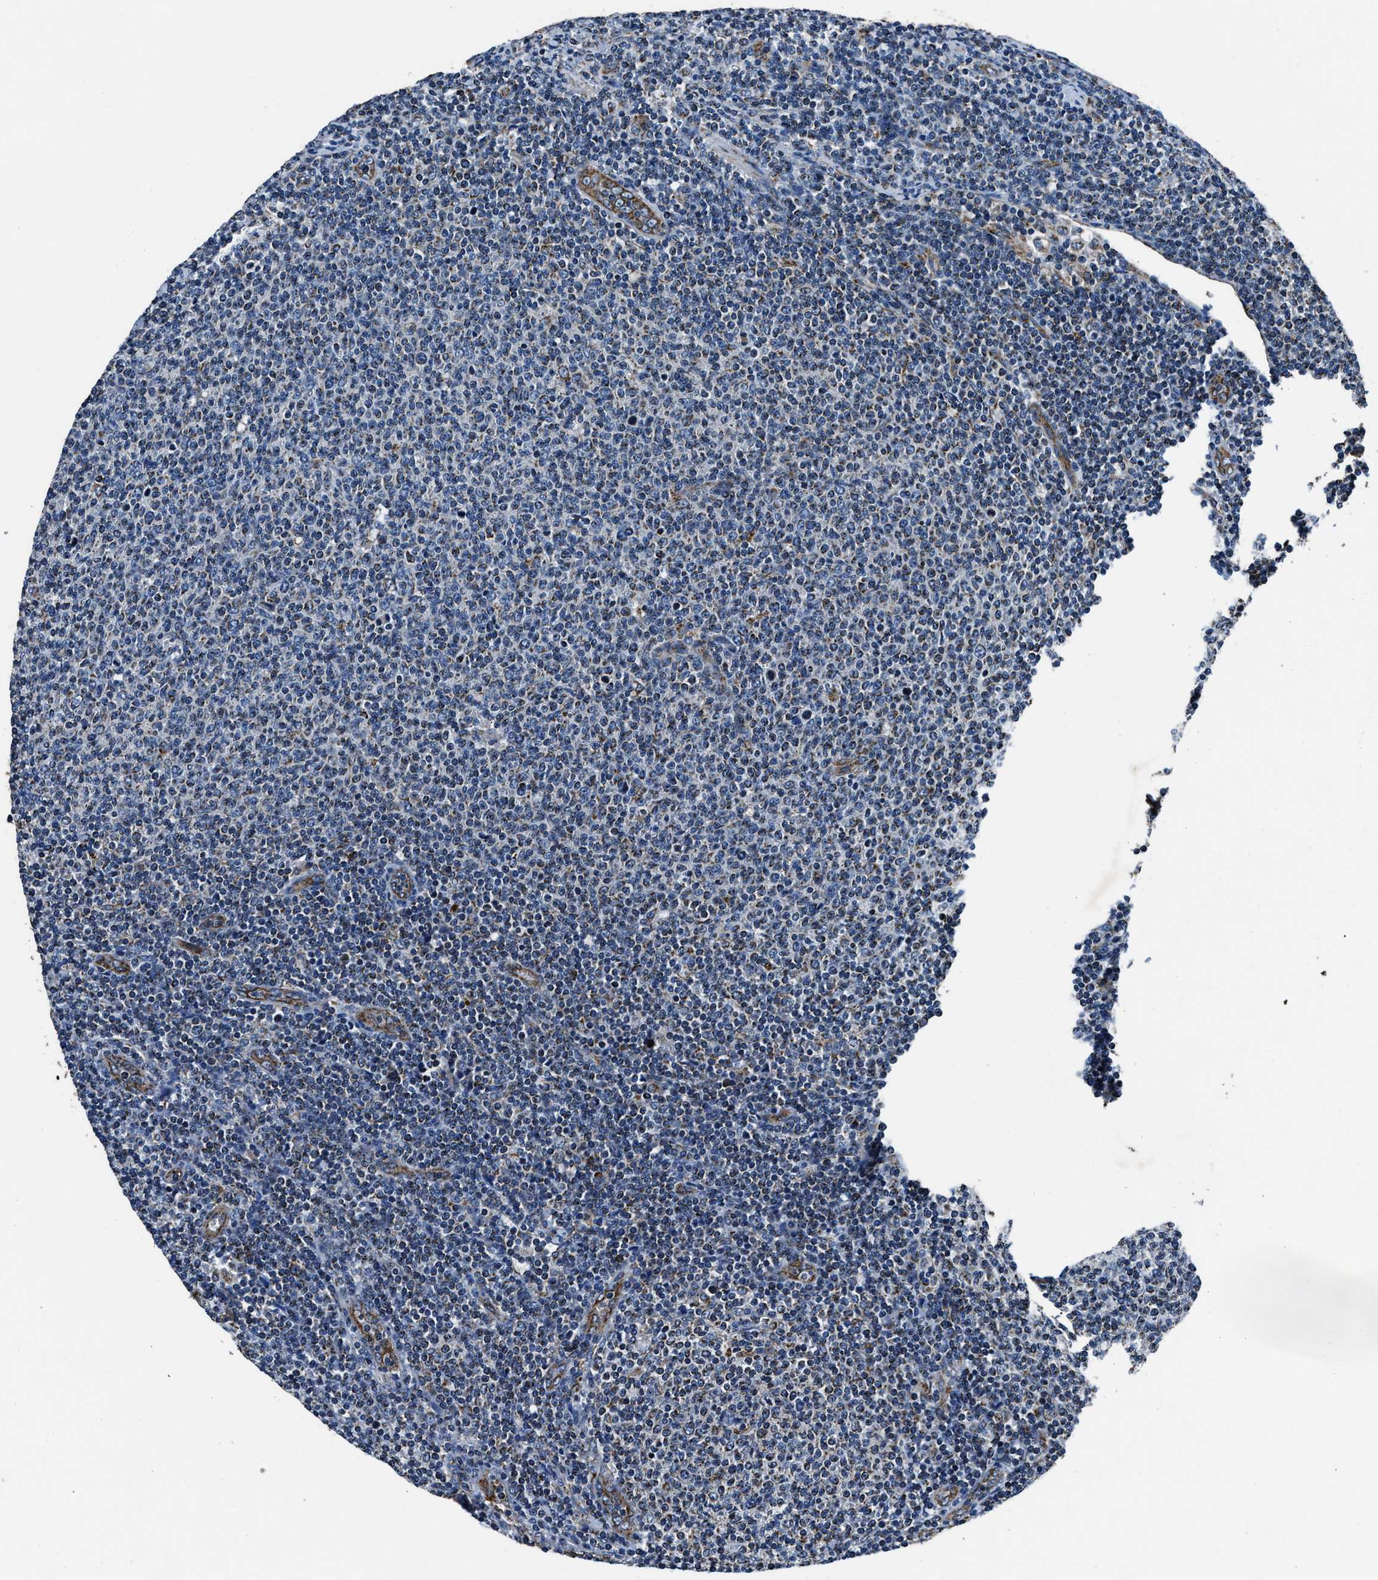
{"staining": {"intensity": "moderate", "quantity": "<25%", "location": "cytoplasmic/membranous"}, "tissue": "lymphoma", "cell_type": "Tumor cells", "image_type": "cancer", "snomed": [{"axis": "morphology", "description": "Malignant lymphoma, non-Hodgkin's type, Low grade"}, {"axis": "topography", "description": "Lymph node"}], "caption": "An image showing moderate cytoplasmic/membranous positivity in about <25% of tumor cells in lymphoma, as visualized by brown immunohistochemical staining.", "gene": "OGDH", "patient": {"sex": "male", "age": 66}}